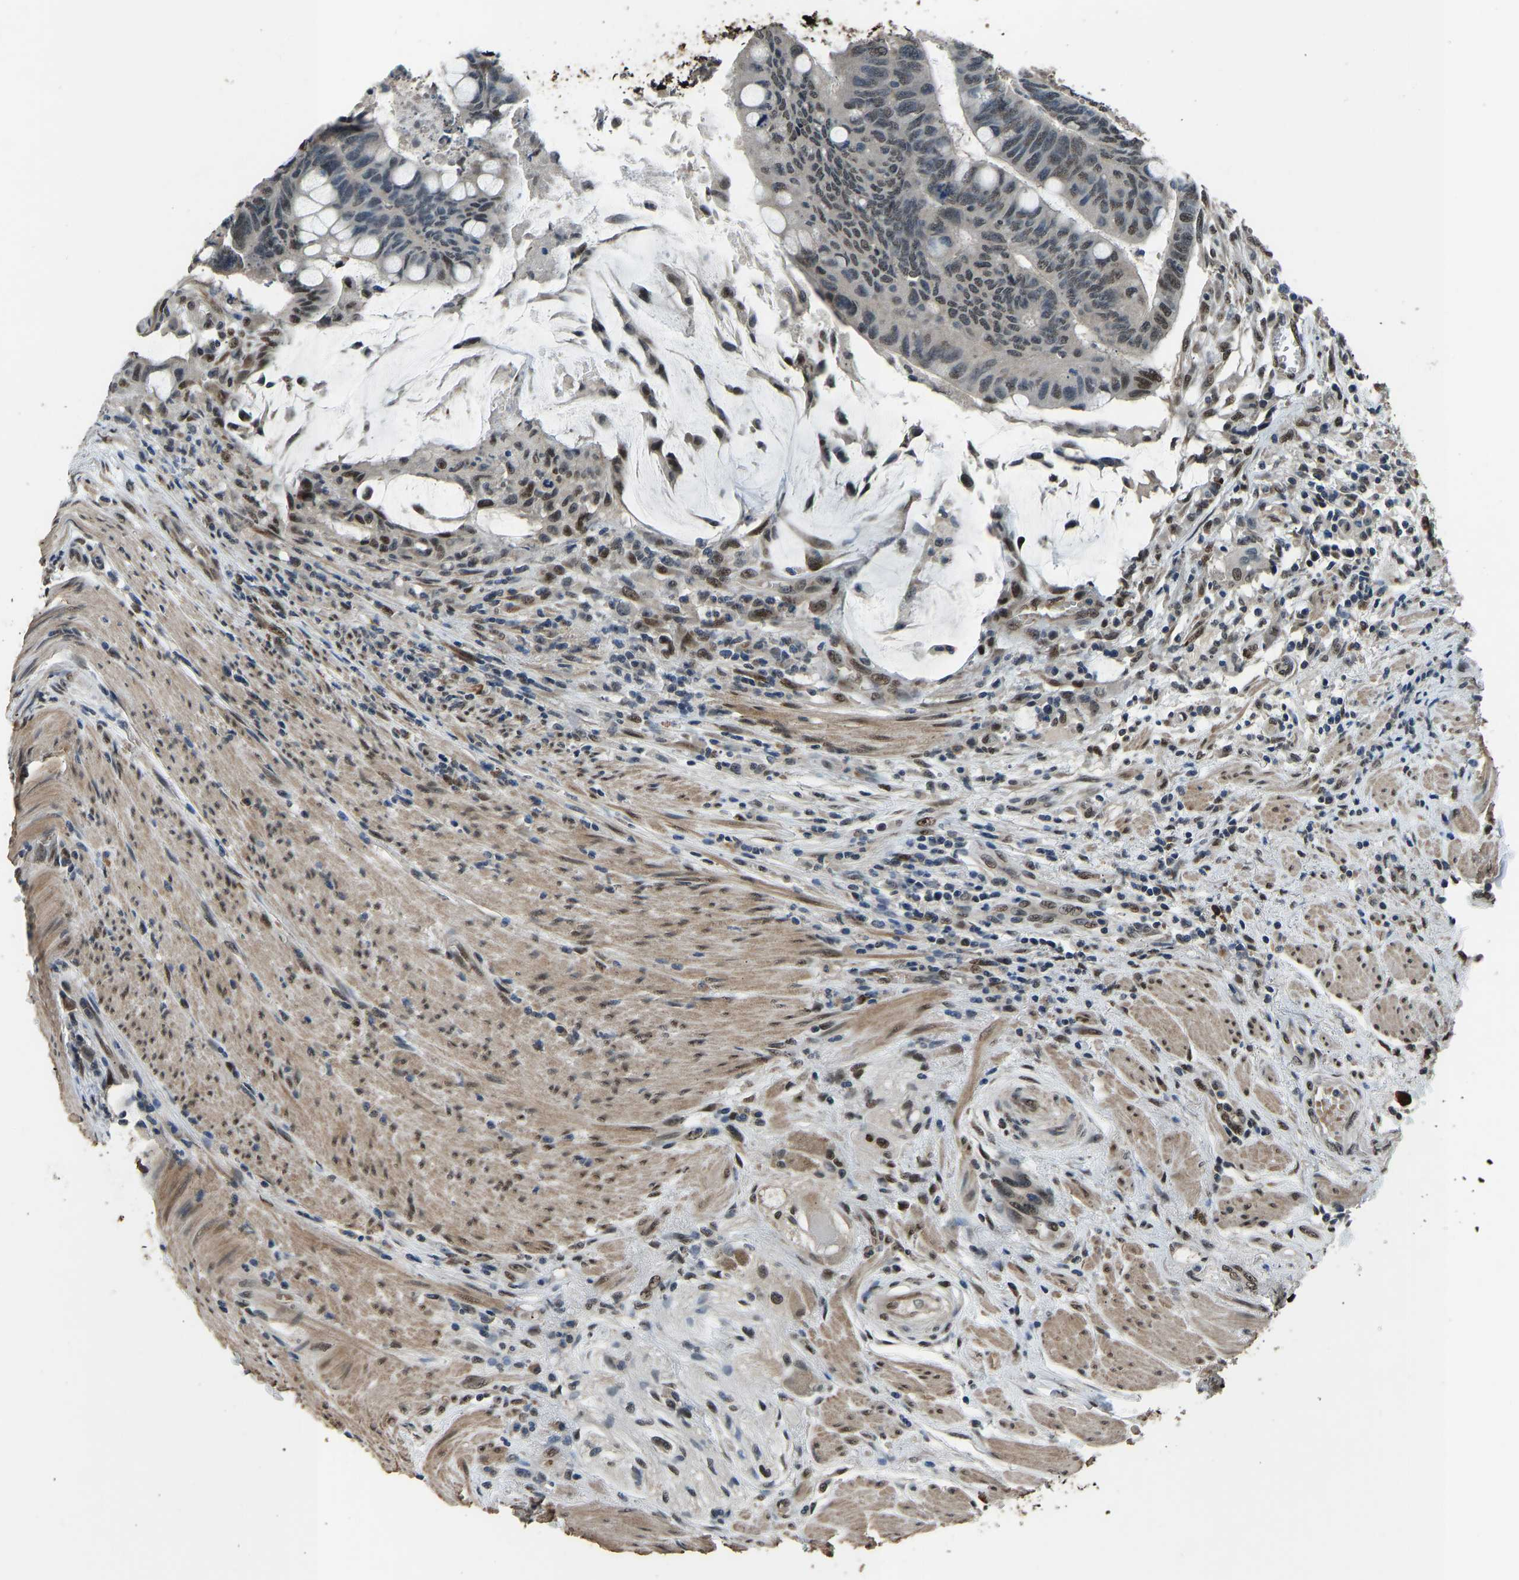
{"staining": {"intensity": "weak", "quantity": "25%-75%", "location": "nuclear"}, "tissue": "colorectal cancer", "cell_type": "Tumor cells", "image_type": "cancer", "snomed": [{"axis": "morphology", "description": "Normal tissue, NOS"}, {"axis": "morphology", "description": "Adenocarcinoma, NOS"}, {"axis": "topography", "description": "Rectum"}, {"axis": "topography", "description": "Peripheral nerve tissue"}], "caption": "High-magnification brightfield microscopy of colorectal cancer (adenocarcinoma) stained with DAB (brown) and counterstained with hematoxylin (blue). tumor cells exhibit weak nuclear staining is appreciated in about25%-75% of cells.", "gene": "FOS", "patient": {"sex": "male", "age": 92}}